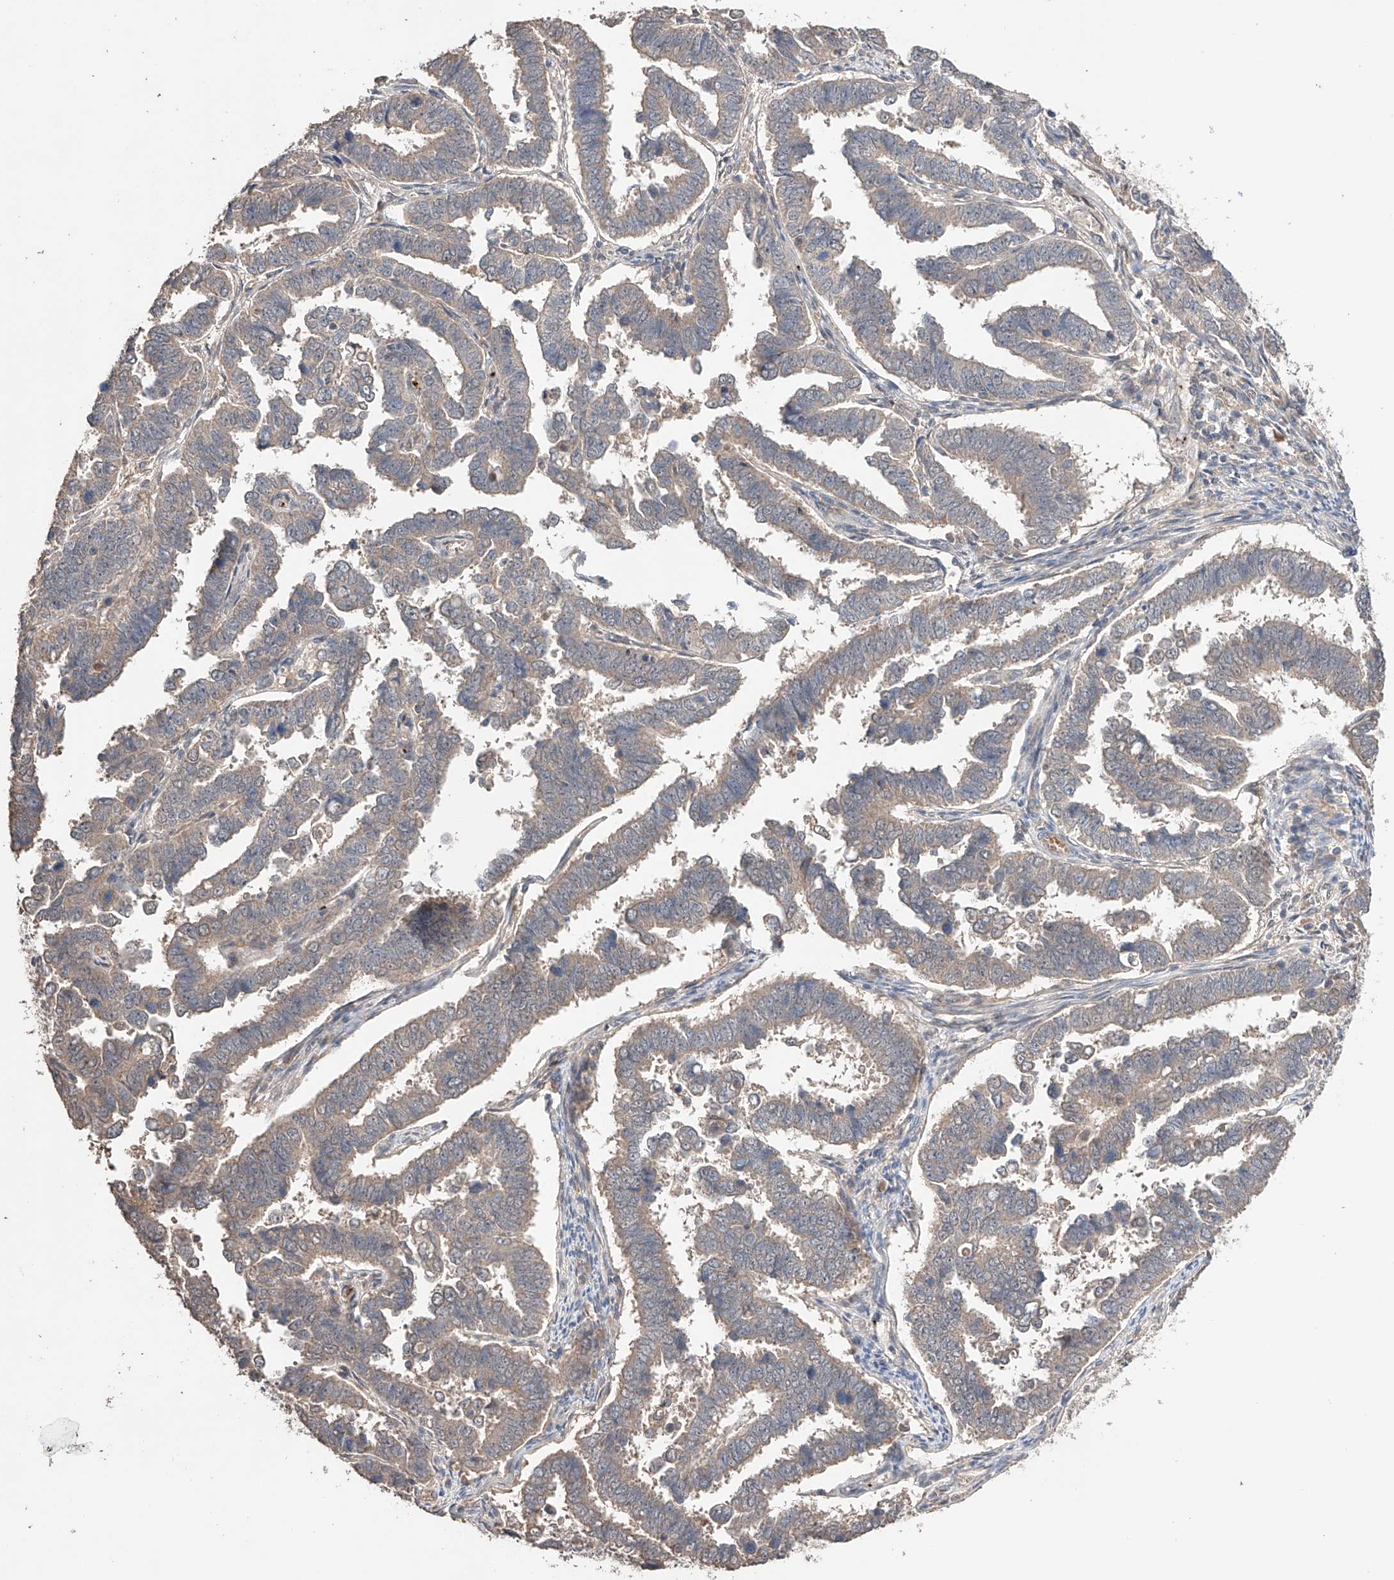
{"staining": {"intensity": "negative", "quantity": "none", "location": "none"}, "tissue": "endometrial cancer", "cell_type": "Tumor cells", "image_type": "cancer", "snomed": [{"axis": "morphology", "description": "Adenocarcinoma, NOS"}, {"axis": "topography", "description": "Endometrium"}], "caption": "Immunohistochemical staining of human adenocarcinoma (endometrial) reveals no significant expression in tumor cells.", "gene": "ZFHX2", "patient": {"sex": "female", "age": 75}}